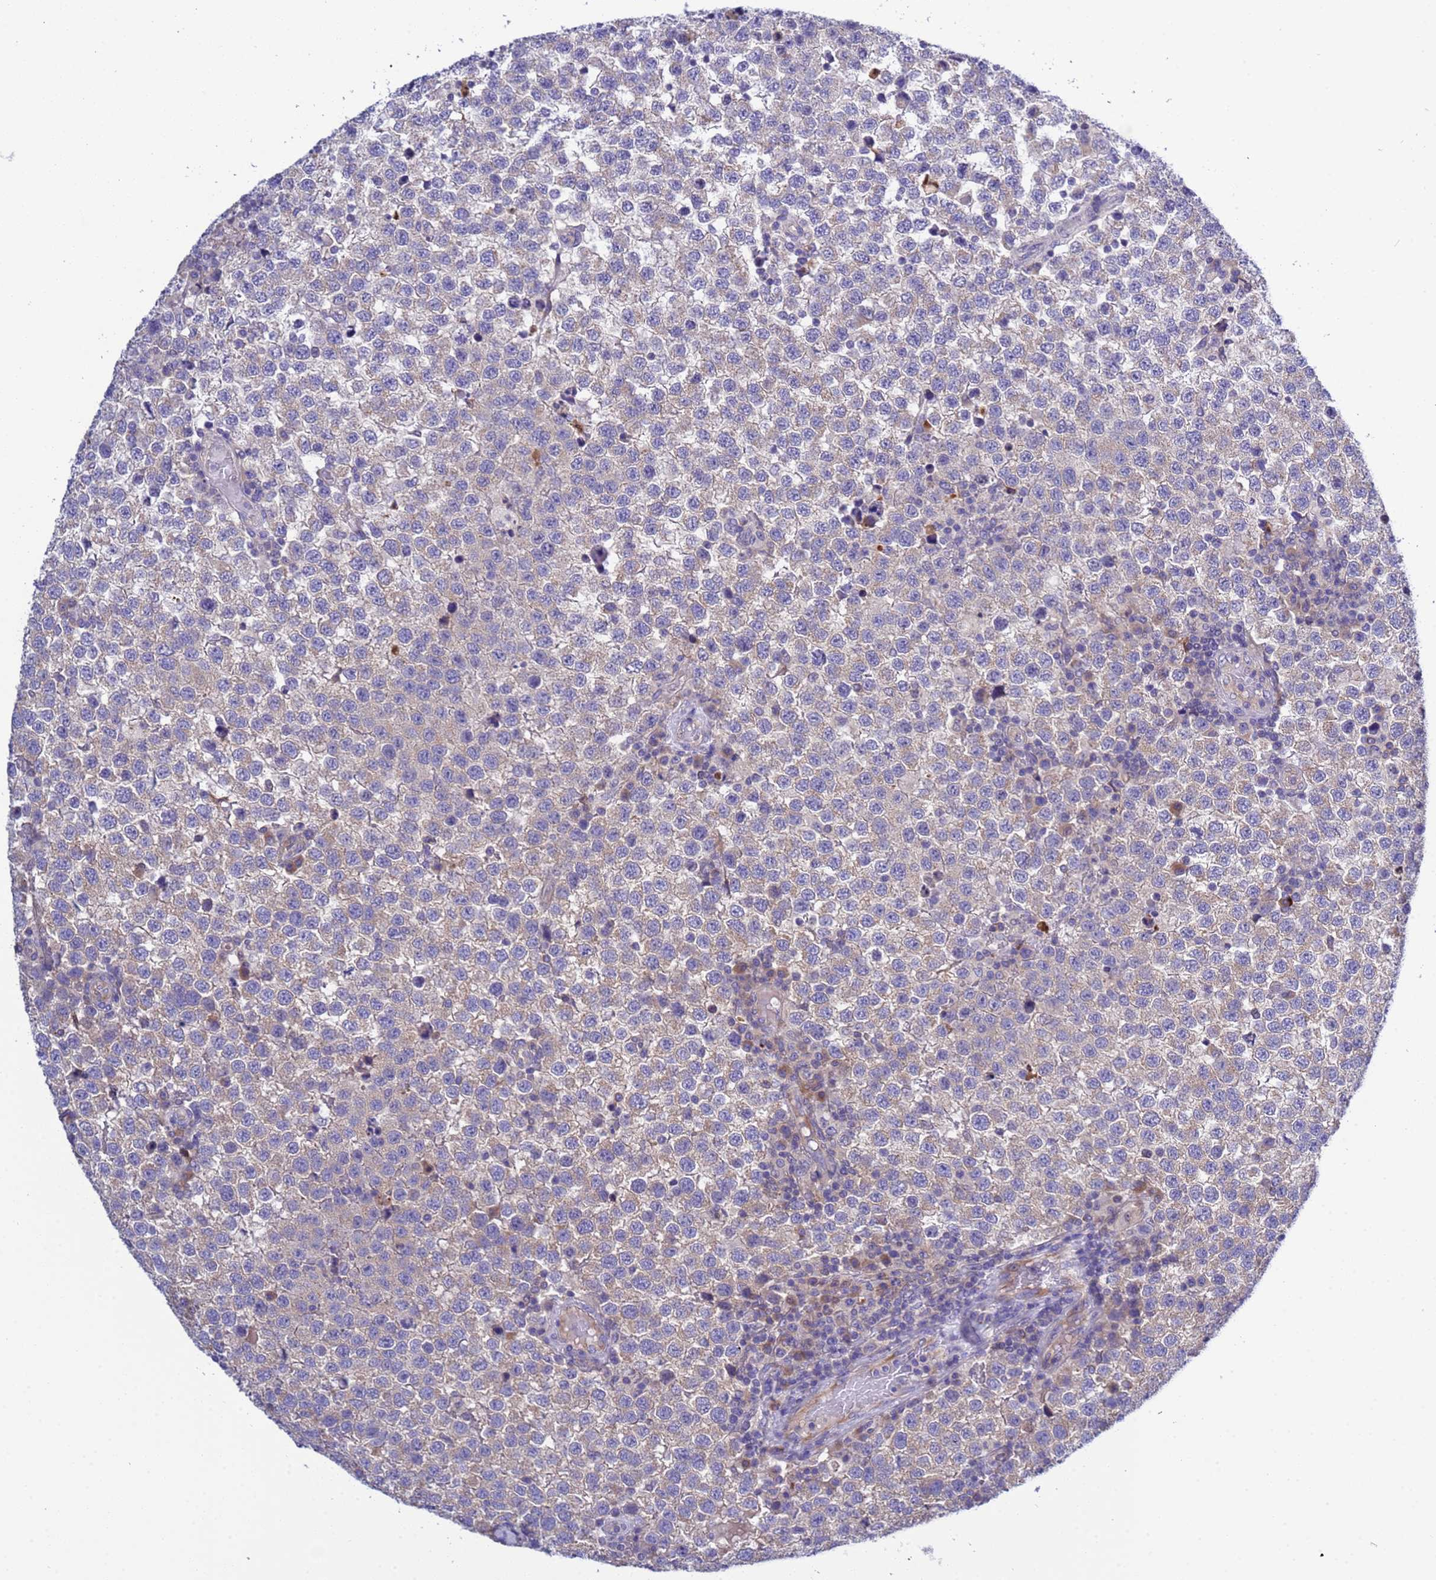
{"staining": {"intensity": "weak", "quantity": "<25%", "location": "cytoplasmic/membranous"}, "tissue": "testis cancer", "cell_type": "Tumor cells", "image_type": "cancer", "snomed": [{"axis": "morphology", "description": "Seminoma, NOS"}, {"axis": "topography", "description": "Testis"}], "caption": "This micrograph is of seminoma (testis) stained with immunohistochemistry to label a protein in brown with the nuclei are counter-stained blue. There is no staining in tumor cells.", "gene": "RC3H2", "patient": {"sex": "male", "age": 34}}